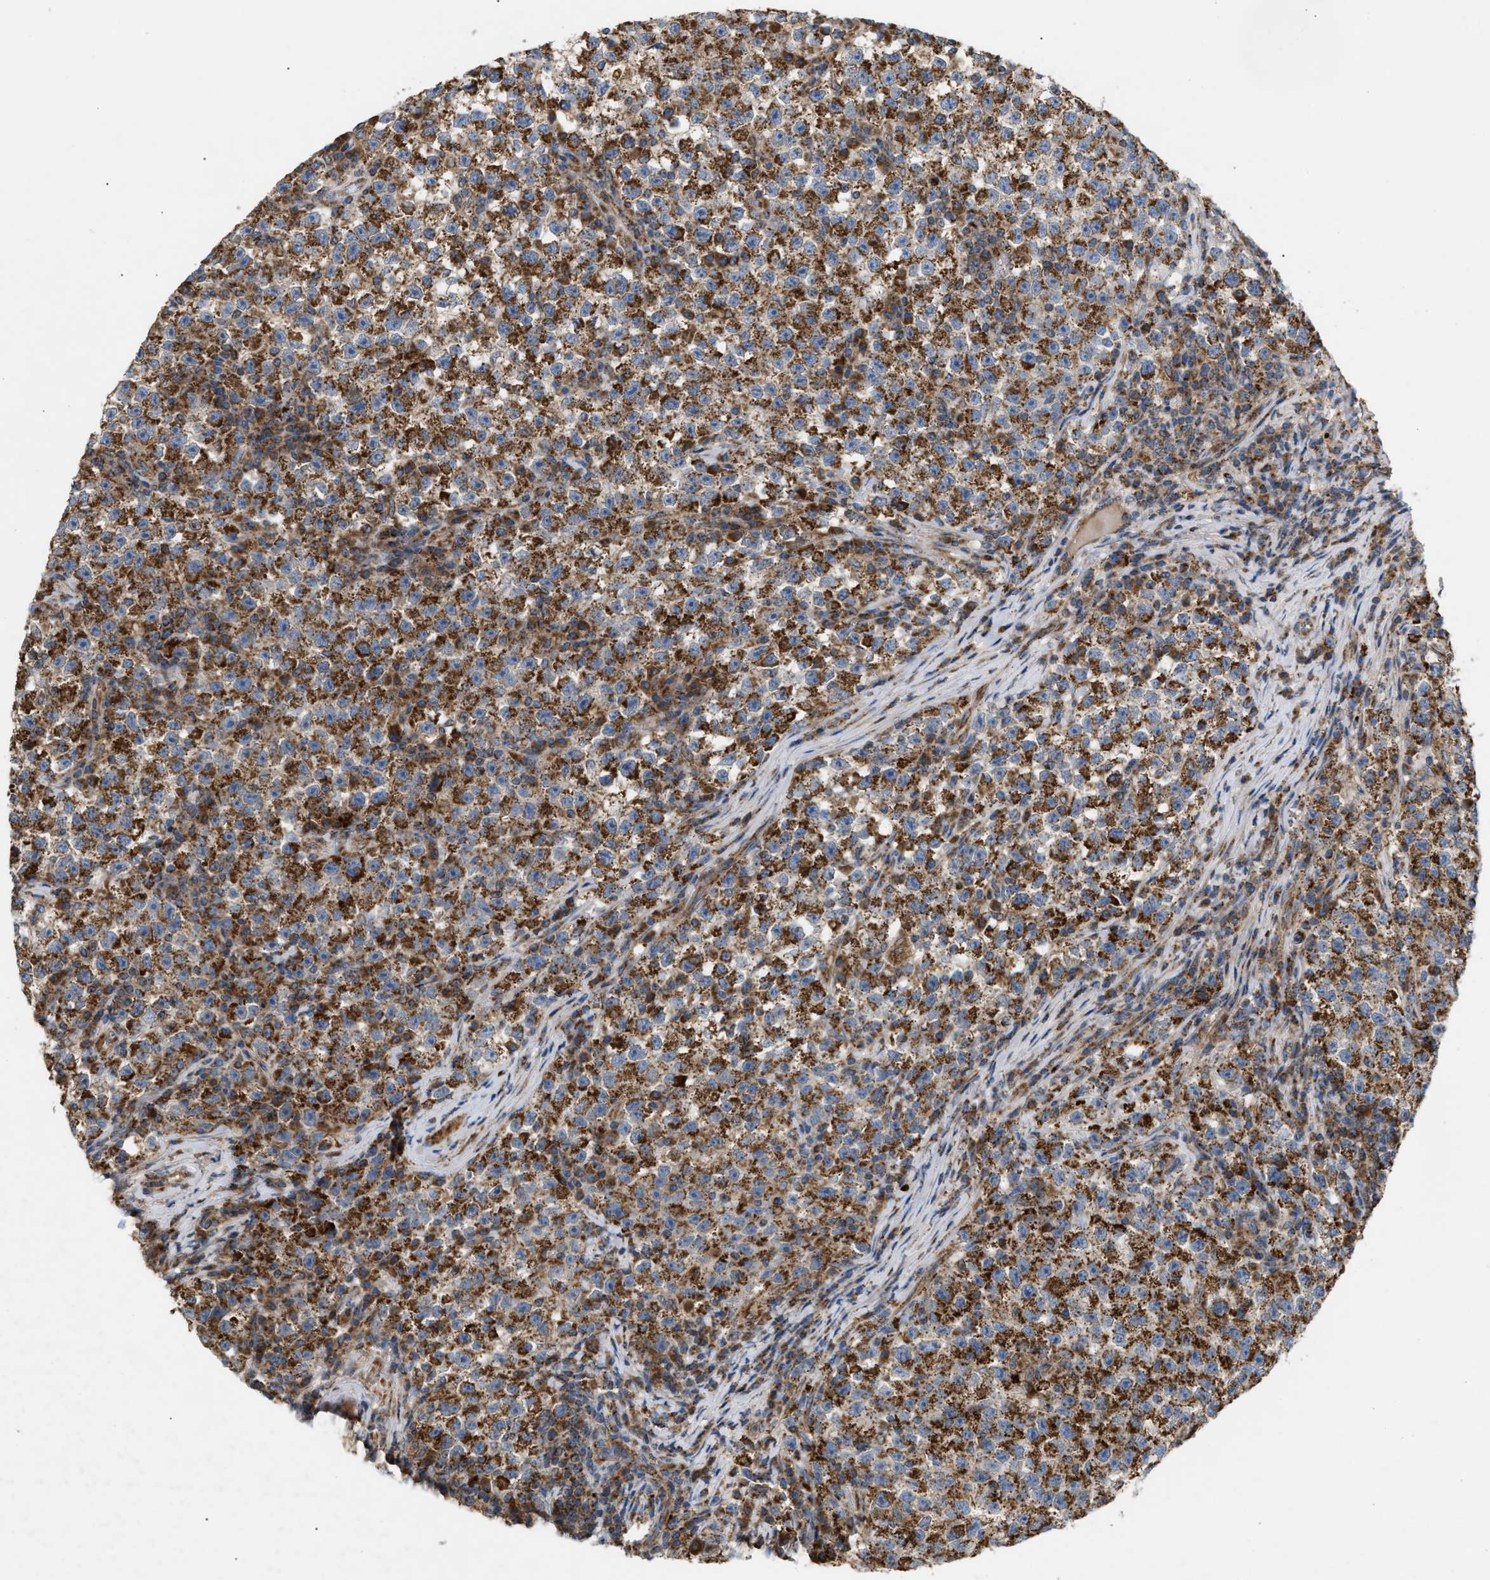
{"staining": {"intensity": "strong", "quantity": ">75%", "location": "cytoplasmic/membranous"}, "tissue": "testis cancer", "cell_type": "Tumor cells", "image_type": "cancer", "snomed": [{"axis": "morphology", "description": "Seminoma, NOS"}, {"axis": "topography", "description": "Testis"}], "caption": "Human testis seminoma stained for a protein (brown) shows strong cytoplasmic/membranous positive positivity in approximately >75% of tumor cells.", "gene": "TACO1", "patient": {"sex": "male", "age": 22}}